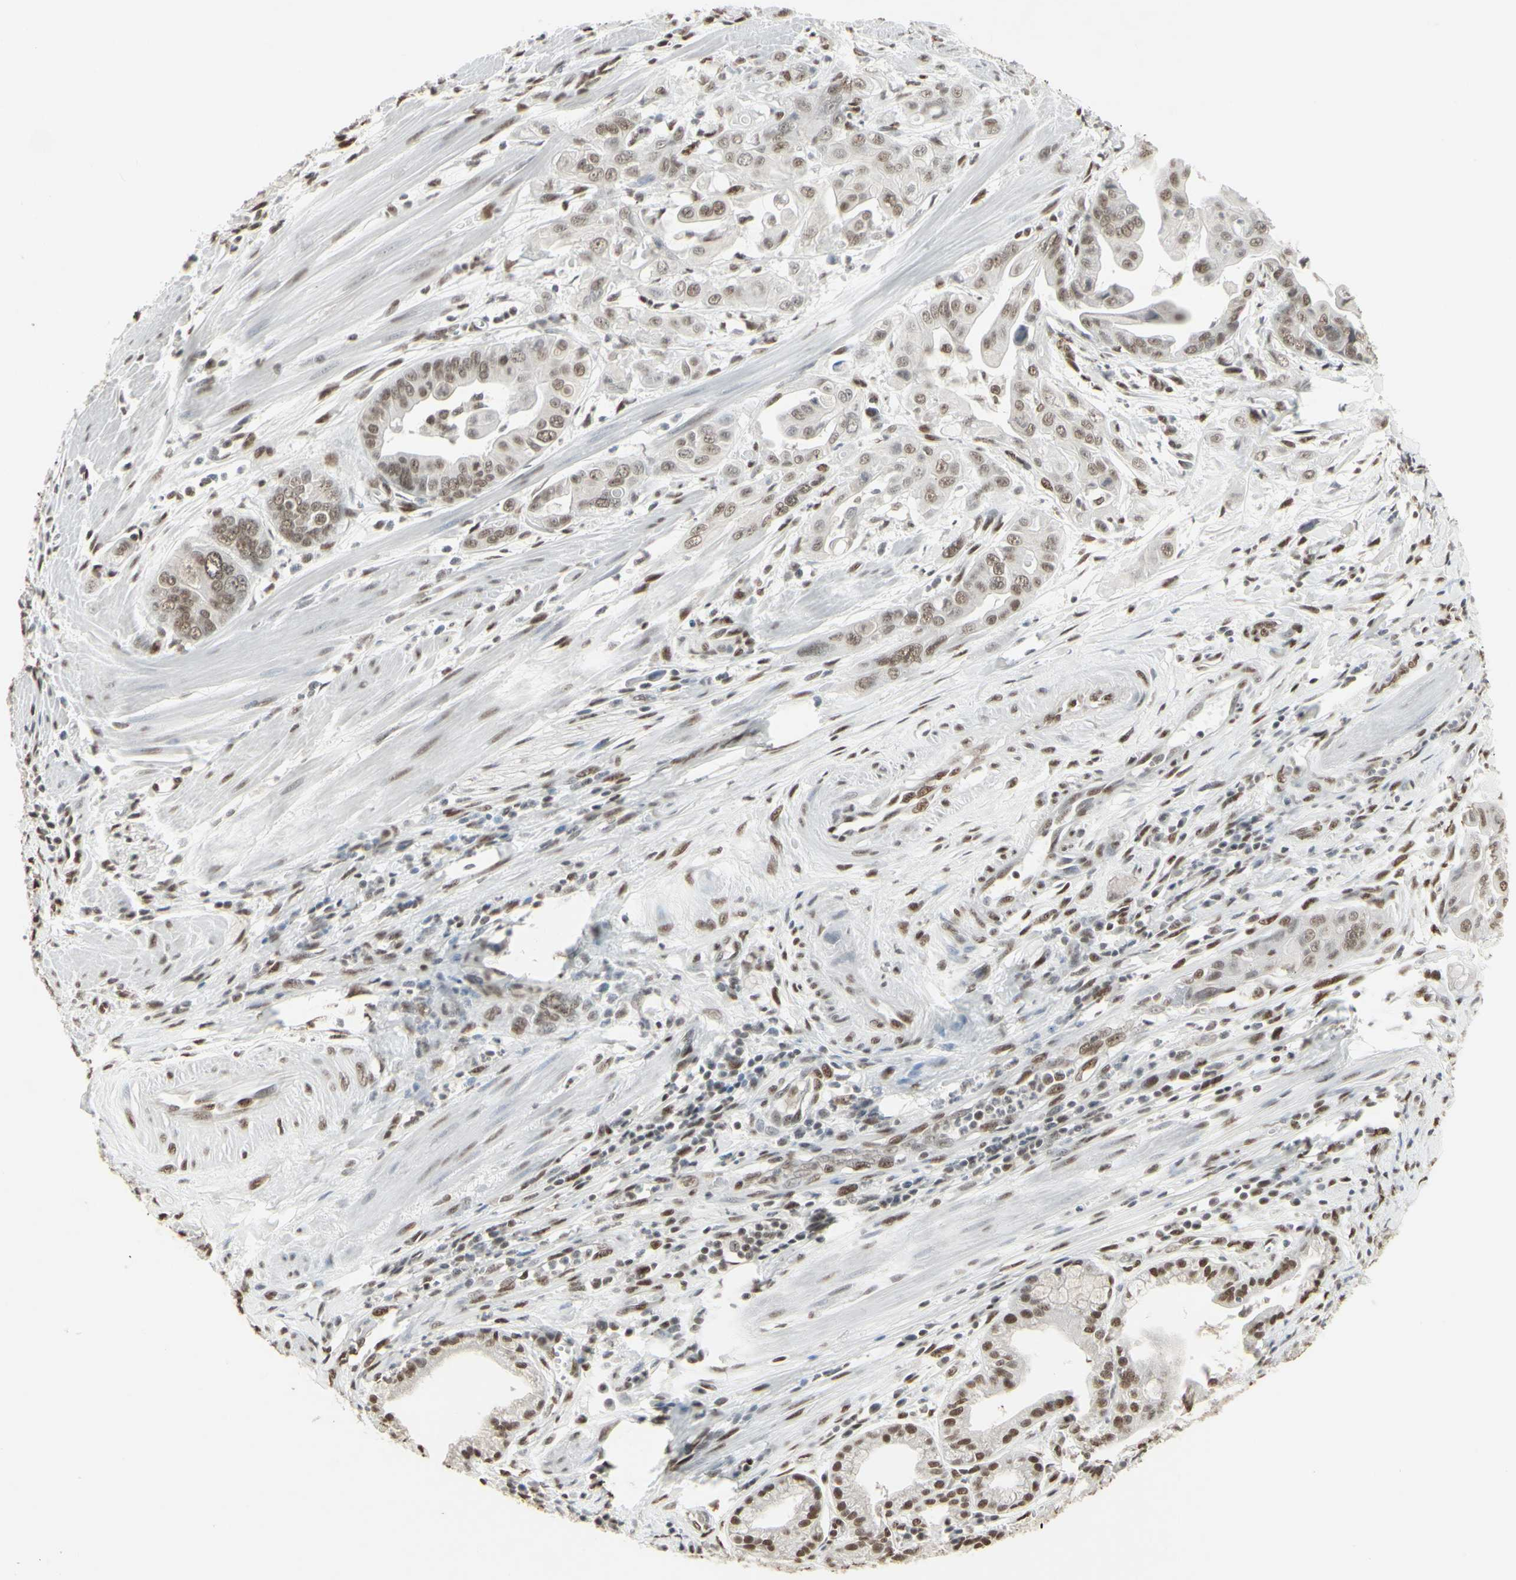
{"staining": {"intensity": "weak", "quantity": ">75%", "location": "nuclear"}, "tissue": "pancreatic cancer", "cell_type": "Tumor cells", "image_type": "cancer", "snomed": [{"axis": "morphology", "description": "Adenocarcinoma, NOS"}, {"axis": "topography", "description": "Pancreas"}], "caption": "The image displays a brown stain indicating the presence of a protein in the nuclear of tumor cells in adenocarcinoma (pancreatic).", "gene": "TRIM28", "patient": {"sex": "female", "age": 75}}